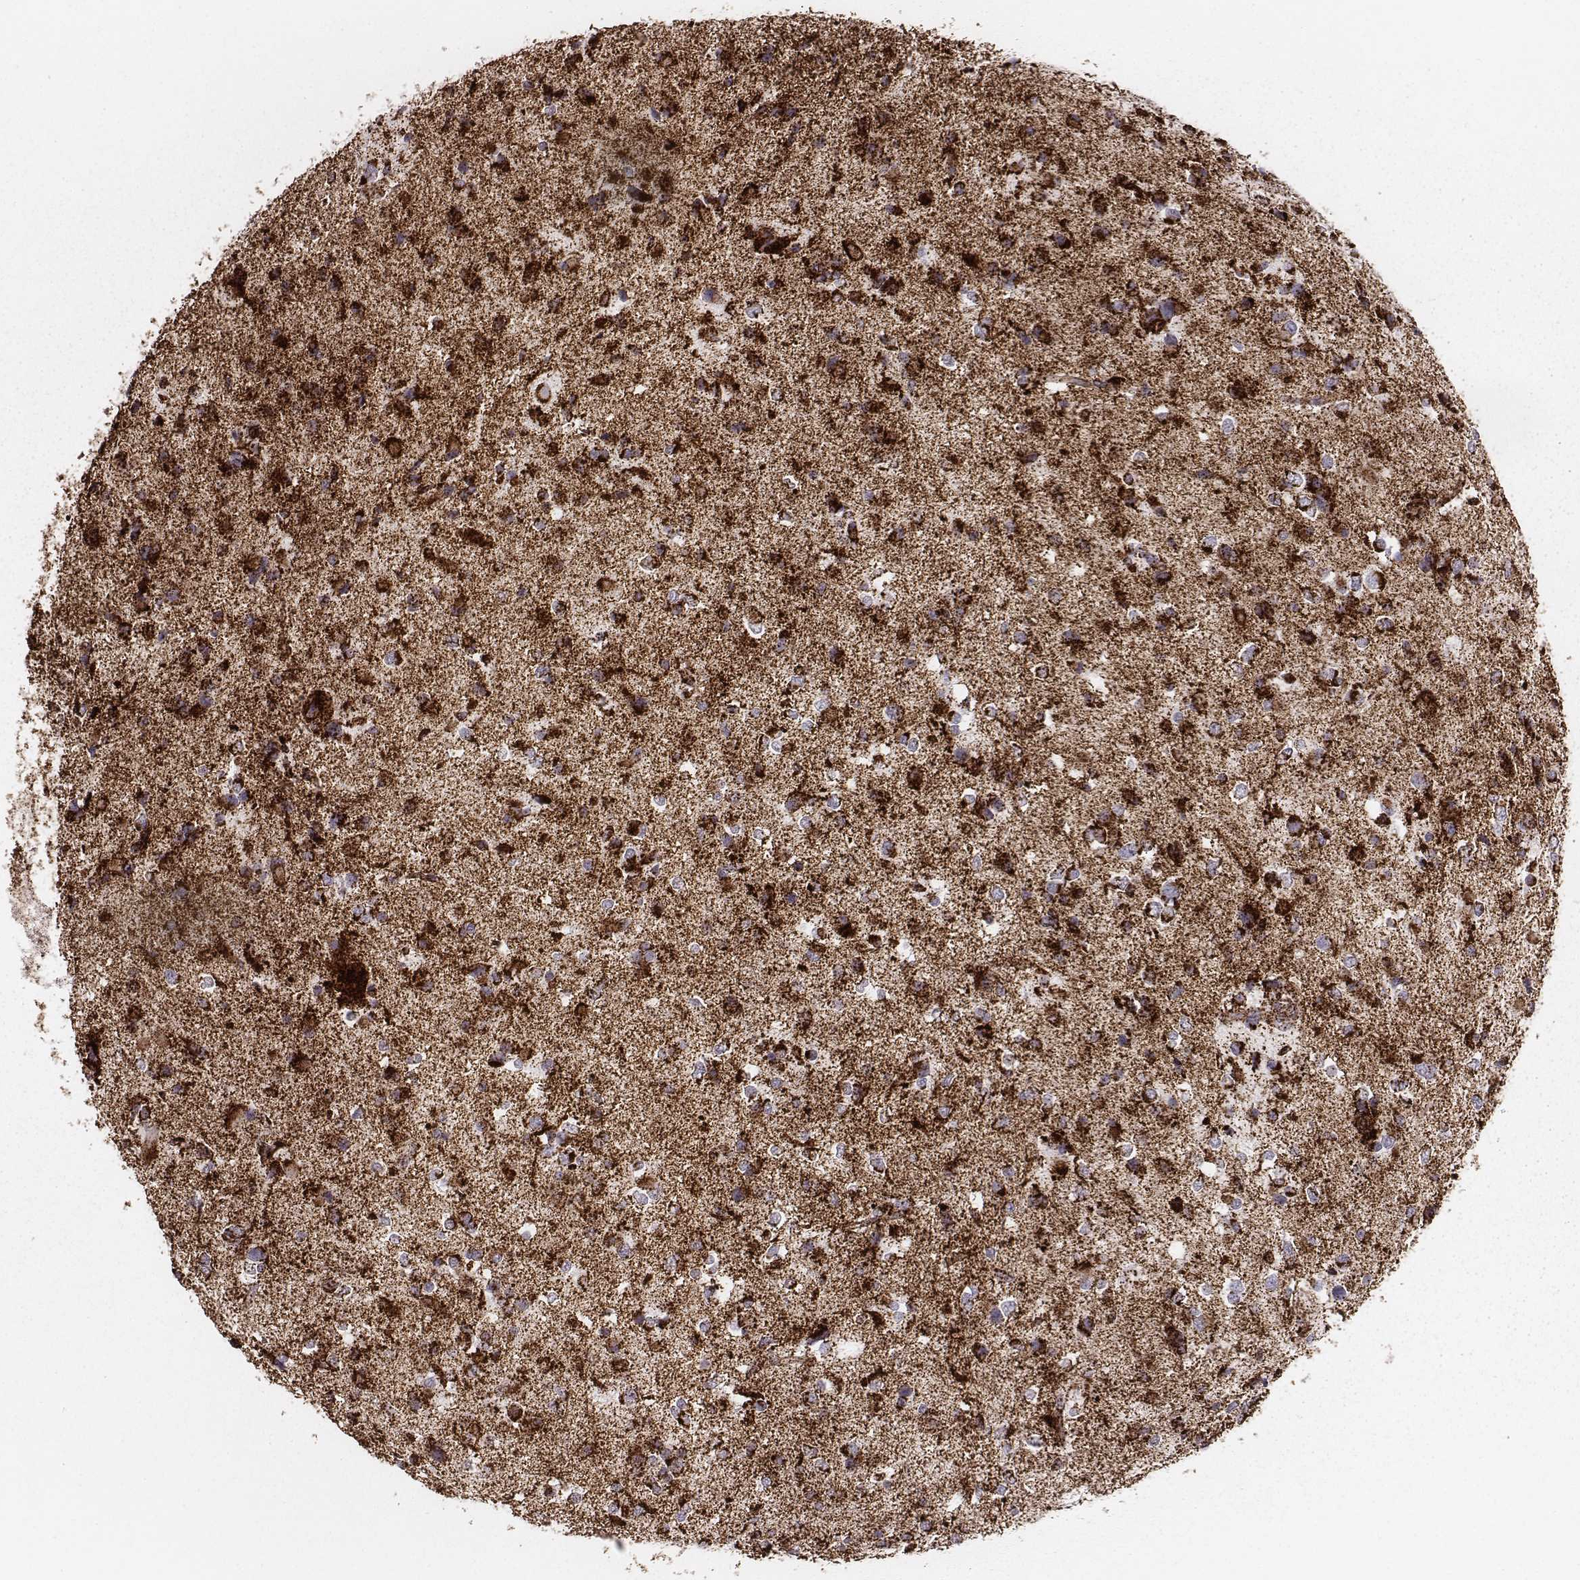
{"staining": {"intensity": "strong", "quantity": ">75%", "location": "cytoplasmic/membranous"}, "tissue": "glioma", "cell_type": "Tumor cells", "image_type": "cancer", "snomed": [{"axis": "morphology", "description": "Glioma, malignant, Low grade"}, {"axis": "topography", "description": "Brain"}], "caption": "Glioma stained with a brown dye exhibits strong cytoplasmic/membranous positive expression in about >75% of tumor cells.", "gene": "TUFM", "patient": {"sex": "female", "age": 32}}